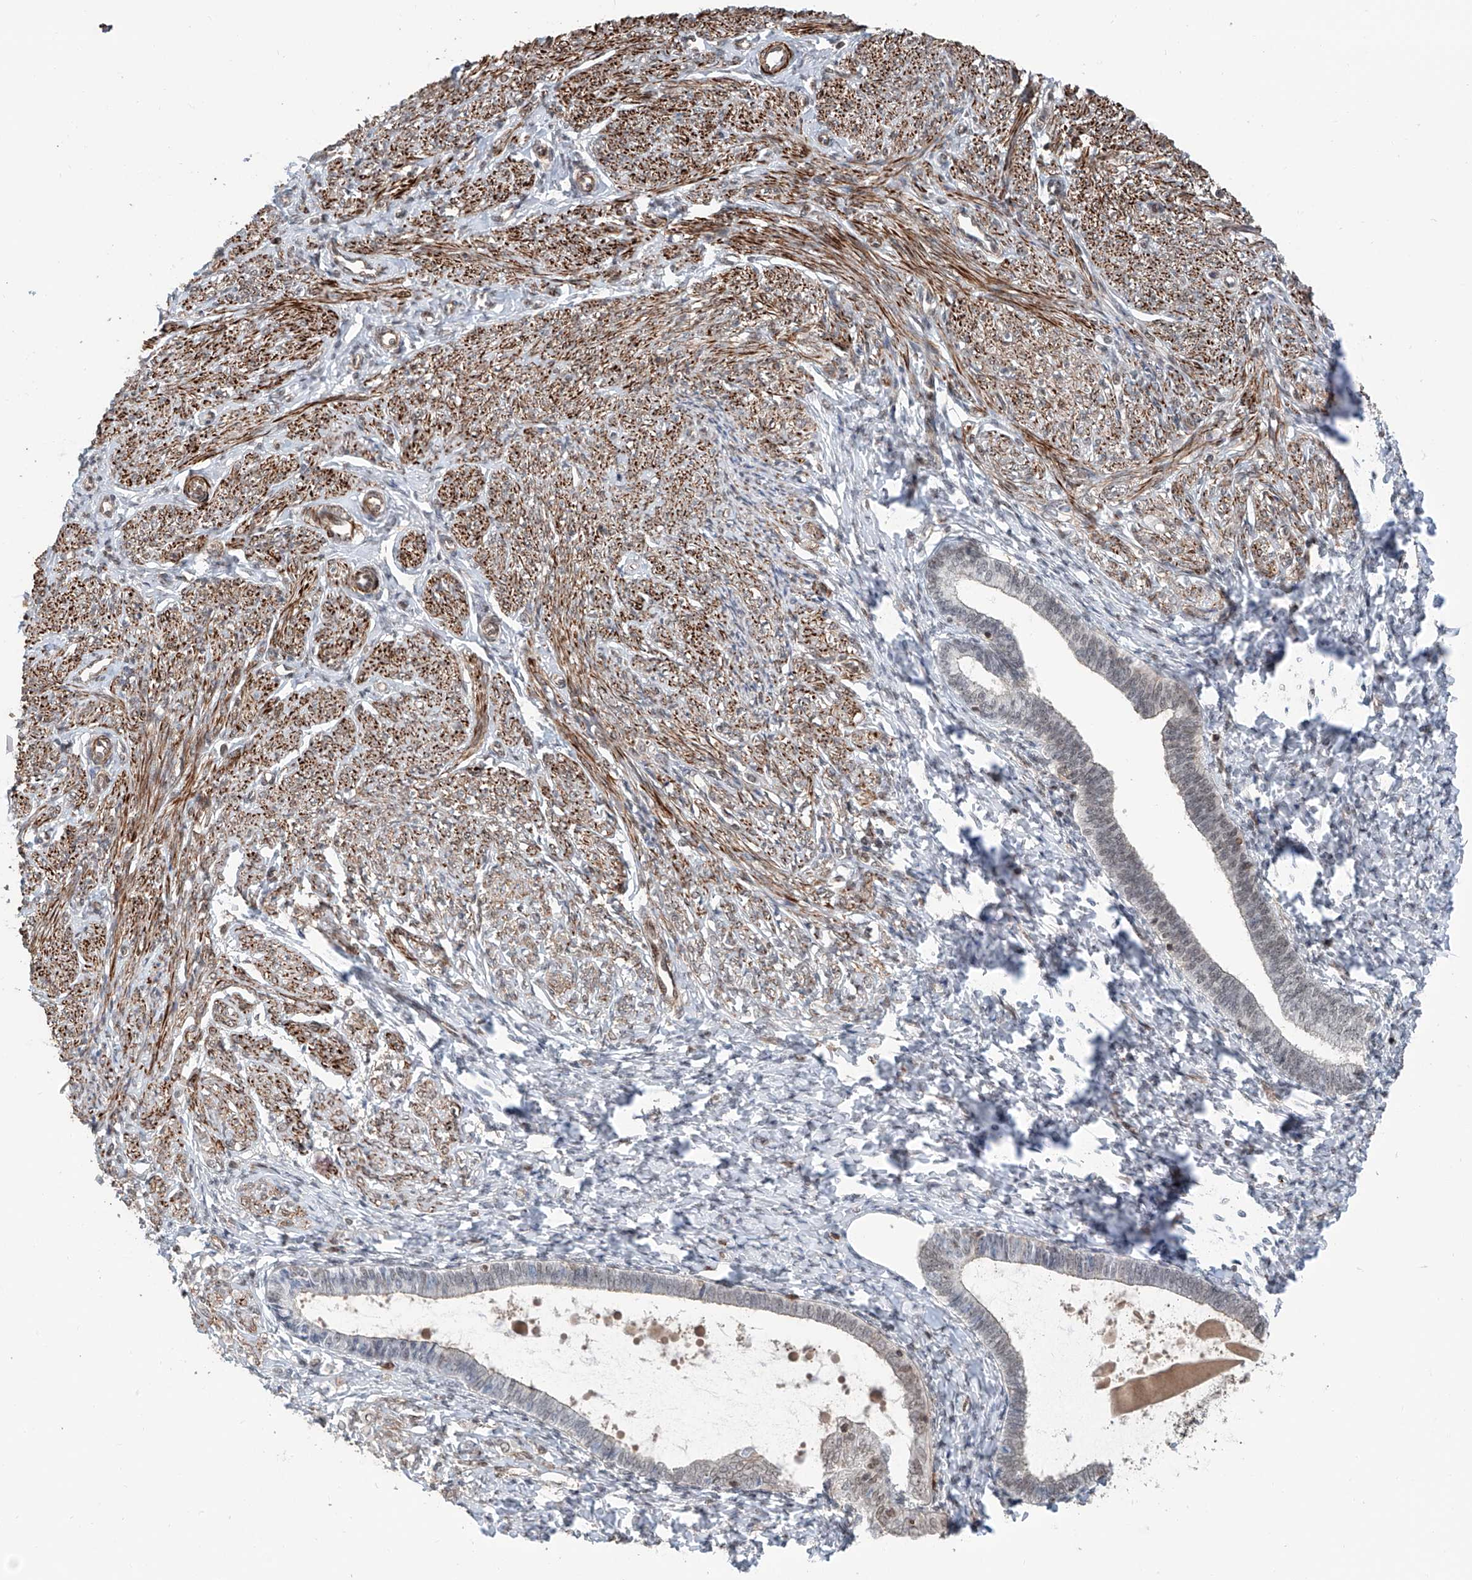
{"staining": {"intensity": "weak", "quantity": "25%-75%", "location": "nuclear"}, "tissue": "endometrium", "cell_type": "Cells in endometrial stroma", "image_type": "normal", "snomed": [{"axis": "morphology", "description": "Normal tissue, NOS"}, {"axis": "topography", "description": "Endometrium"}], "caption": "Human endometrium stained for a protein (brown) demonstrates weak nuclear positive positivity in approximately 25%-75% of cells in endometrial stroma.", "gene": "SDE2", "patient": {"sex": "female", "age": 72}}